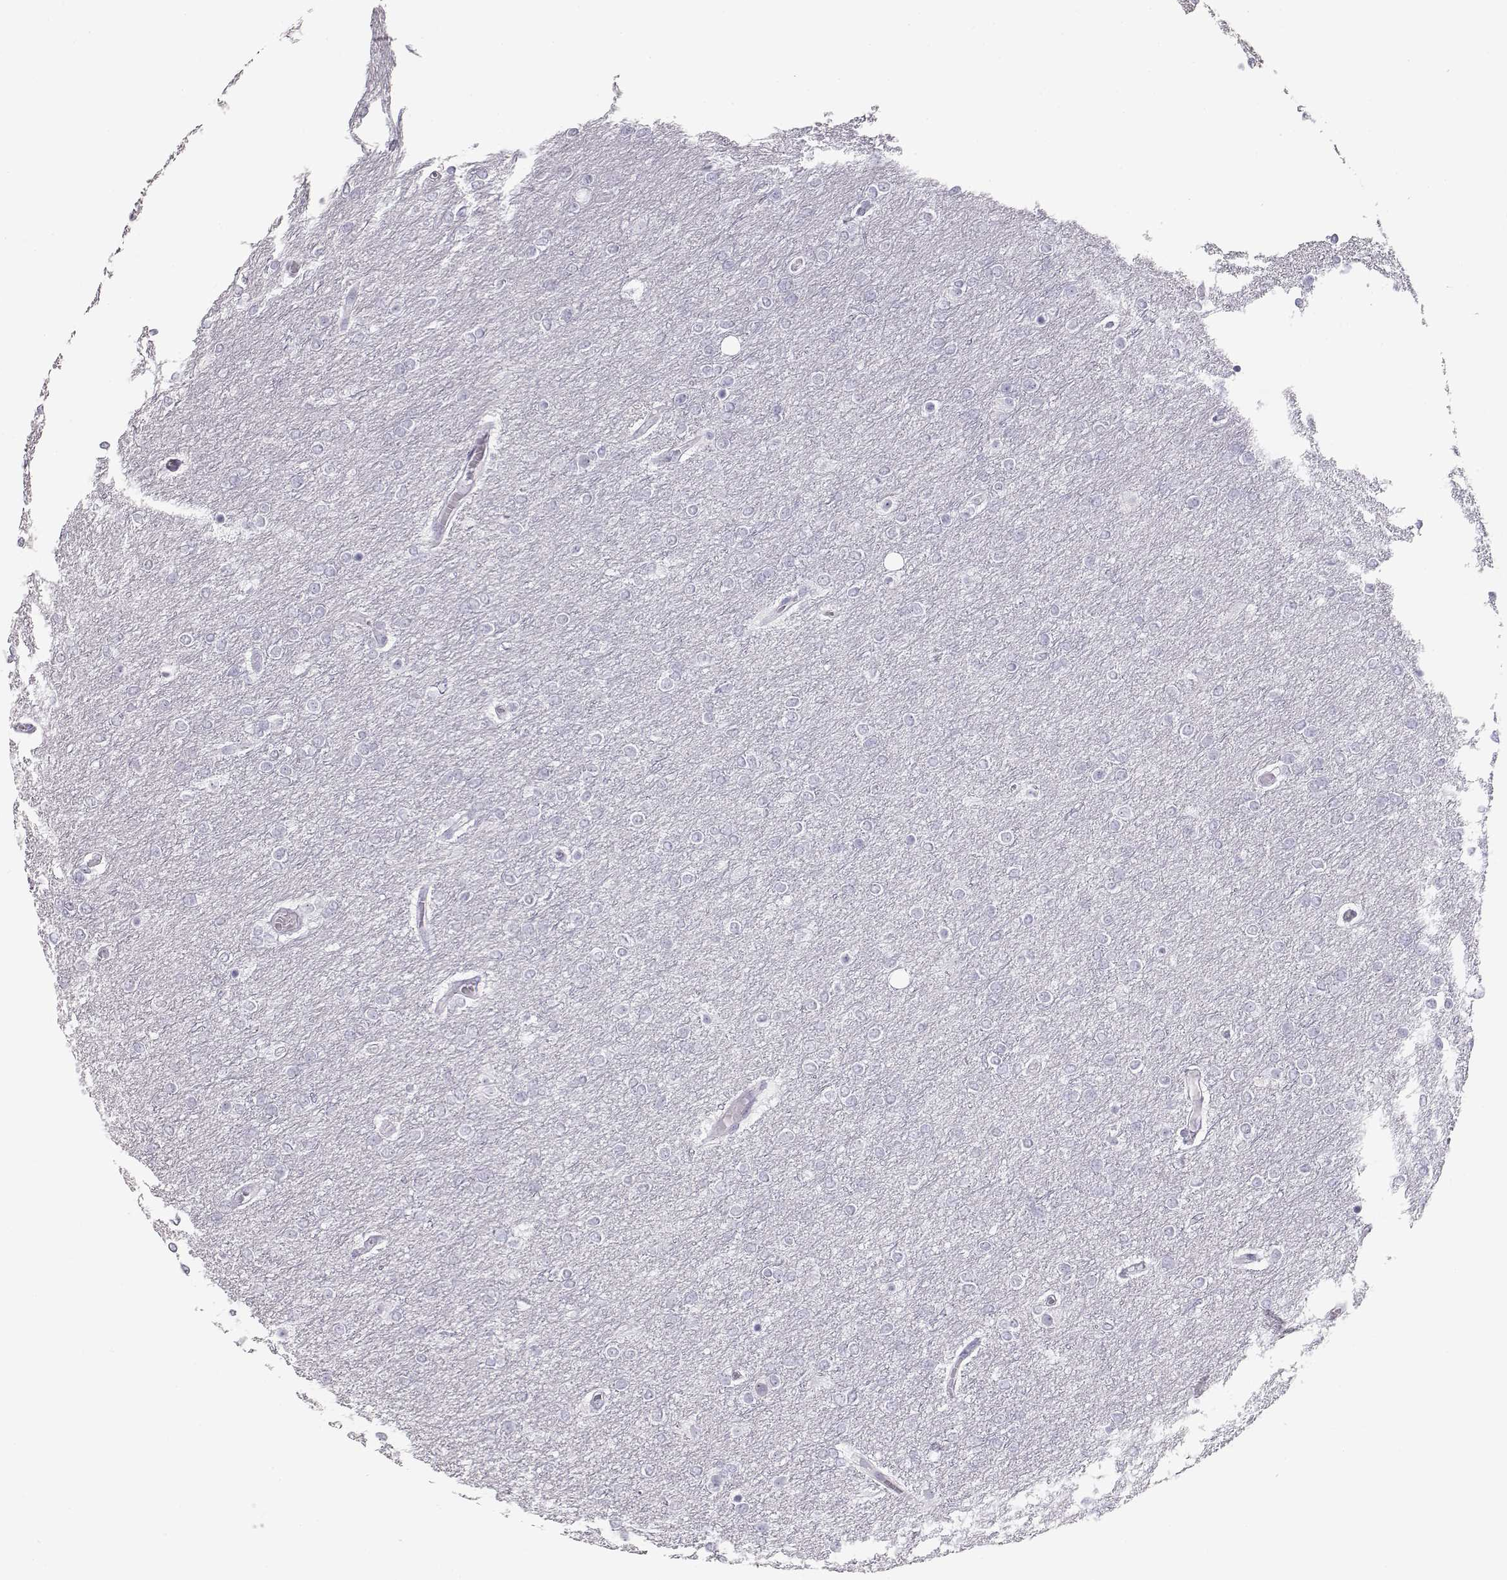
{"staining": {"intensity": "negative", "quantity": "none", "location": "none"}, "tissue": "glioma", "cell_type": "Tumor cells", "image_type": "cancer", "snomed": [{"axis": "morphology", "description": "Glioma, malignant, High grade"}, {"axis": "topography", "description": "Brain"}], "caption": "Immunohistochemical staining of human glioma exhibits no significant staining in tumor cells.", "gene": "TKTL1", "patient": {"sex": "female", "age": 61}}